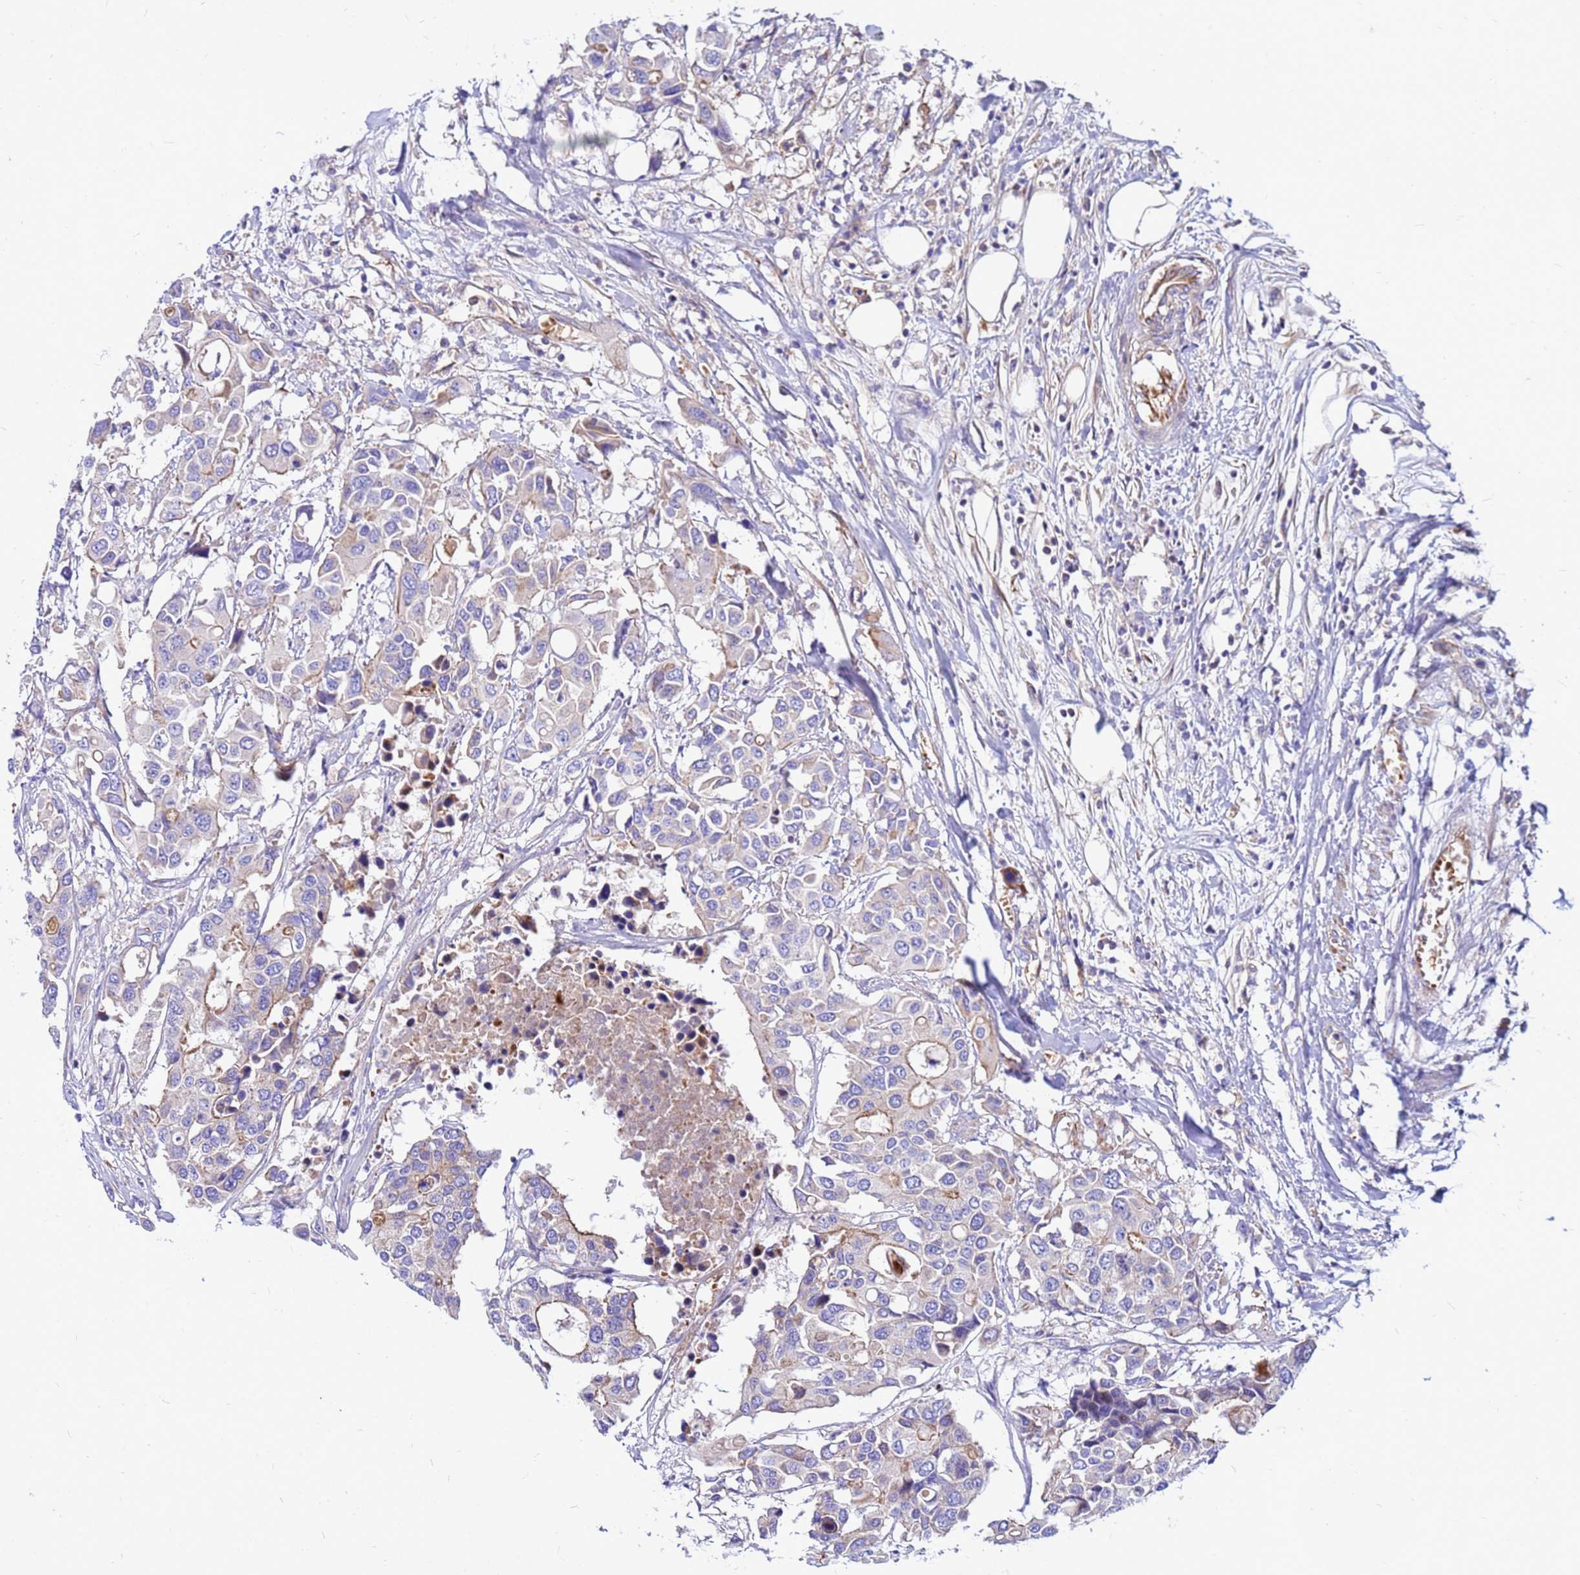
{"staining": {"intensity": "moderate", "quantity": "<25%", "location": "cytoplasmic/membranous"}, "tissue": "colorectal cancer", "cell_type": "Tumor cells", "image_type": "cancer", "snomed": [{"axis": "morphology", "description": "Adenocarcinoma, NOS"}, {"axis": "topography", "description": "Colon"}], "caption": "Immunohistochemical staining of colorectal adenocarcinoma displays low levels of moderate cytoplasmic/membranous protein staining in approximately <25% of tumor cells. (brown staining indicates protein expression, while blue staining denotes nuclei).", "gene": "CRHBP", "patient": {"sex": "male", "age": 77}}